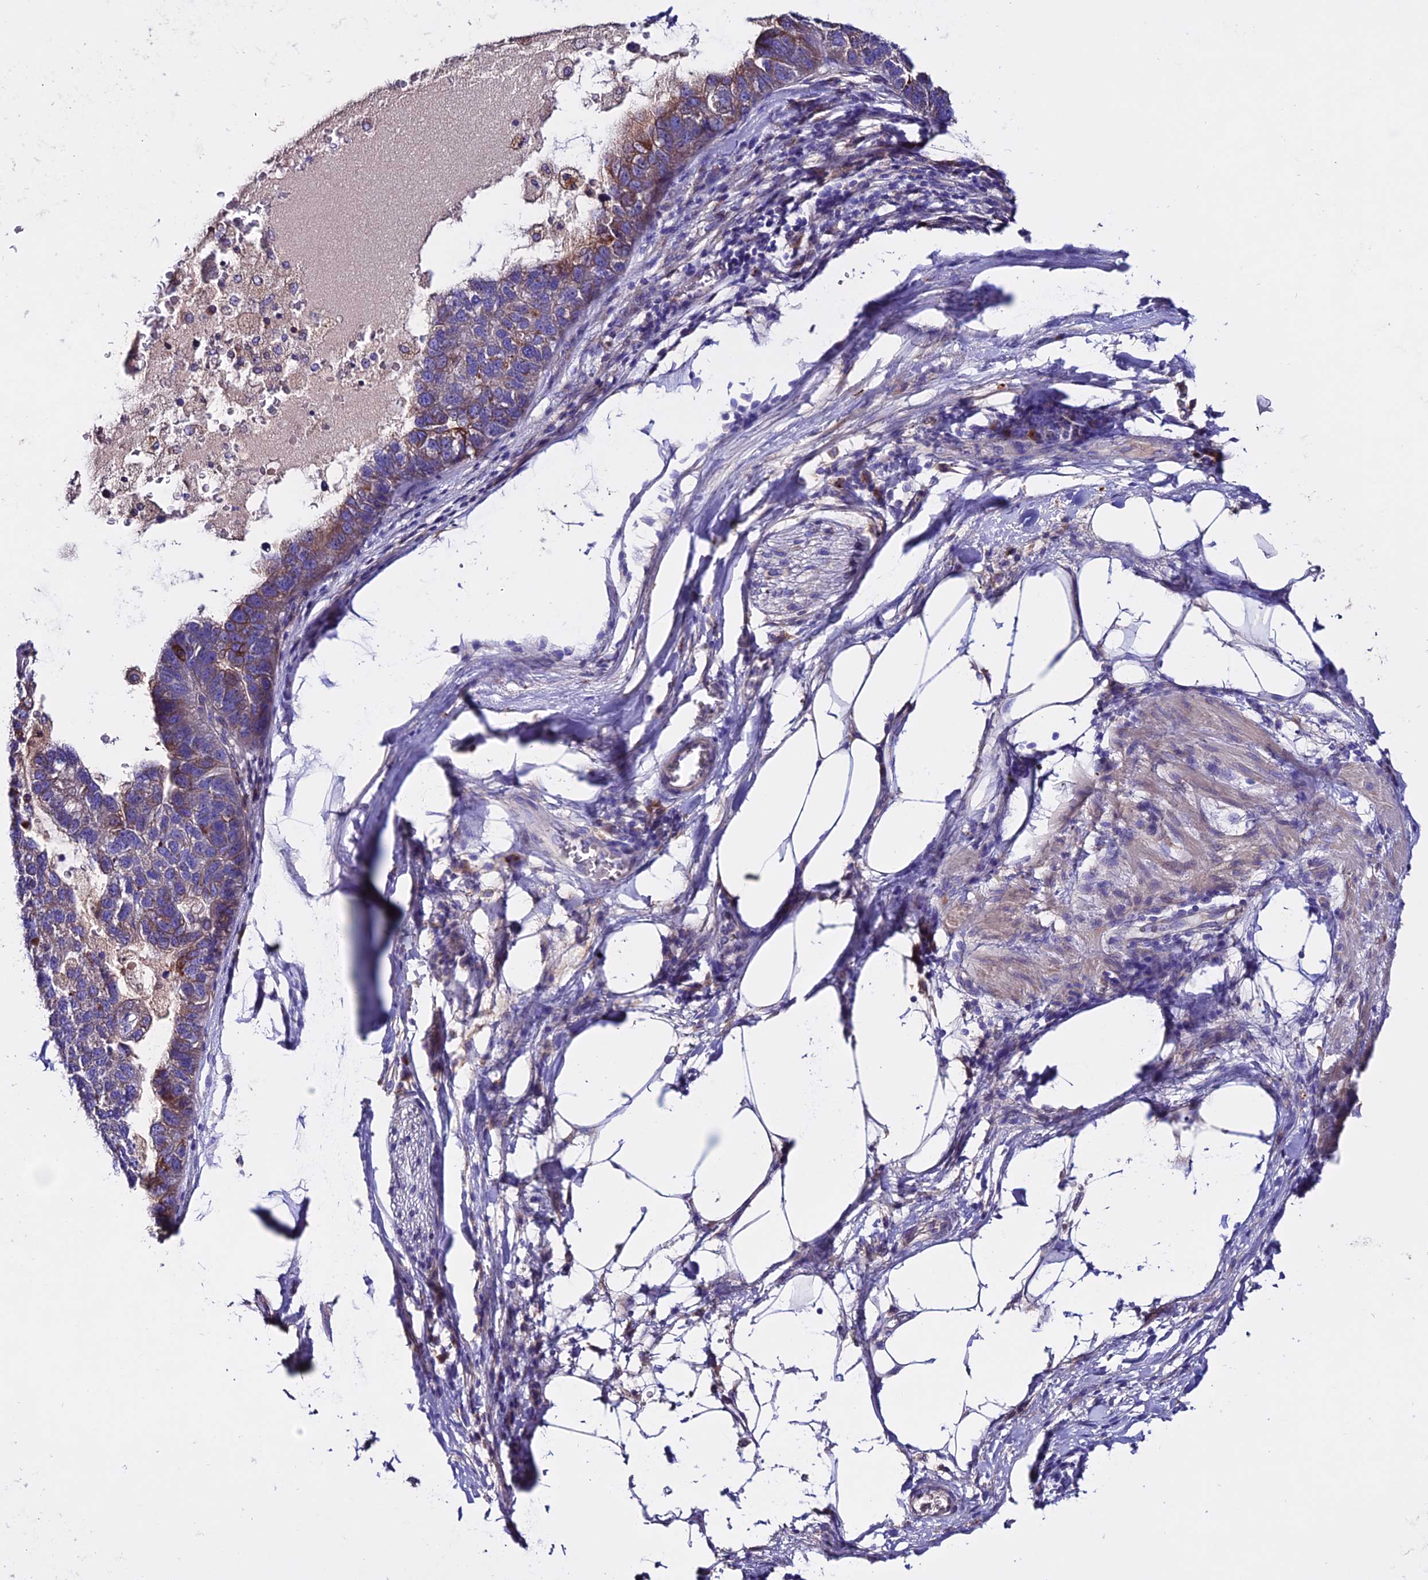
{"staining": {"intensity": "moderate", "quantity": ">75%", "location": "cytoplasmic/membranous"}, "tissue": "pancreatic cancer", "cell_type": "Tumor cells", "image_type": "cancer", "snomed": [{"axis": "morphology", "description": "Adenocarcinoma, NOS"}, {"axis": "topography", "description": "Pancreas"}], "caption": "Pancreatic adenocarcinoma stained with immunohistochemistry displays moderate cytoplasmic/membranous expression in about >75% of tumor cells.", "gene": "OR51Q1", "patient": {"sex": "female", "age": 61}}